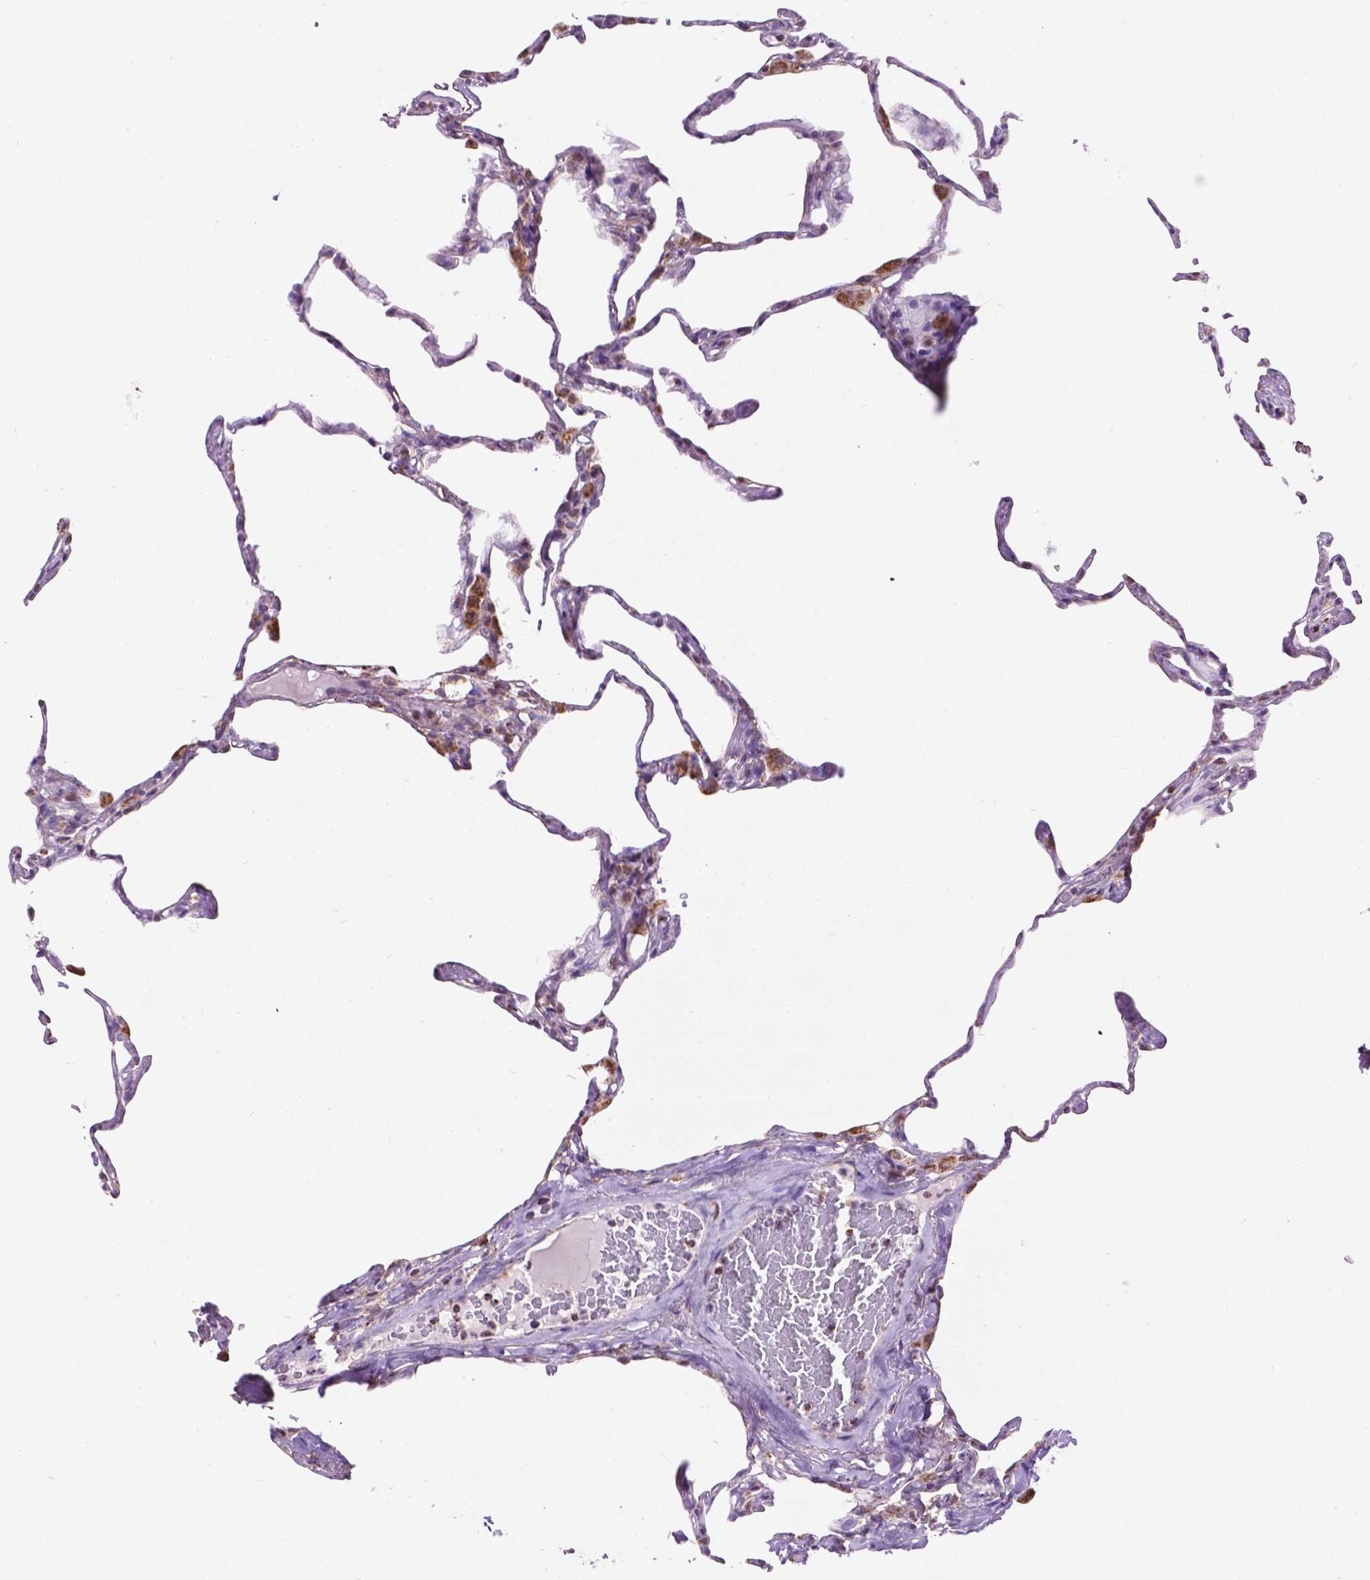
{"staining": {"intensity": "weak", "quantity": "25%-75%", "location": "cytoplasmic/membranous"}, "tissue": "lung", "cell_type": "Alveolar cells", "image_type": "normal", "snomed": [{"axis": "morphology", "description": "Normal tissue, NOS"}, {"axis": "topography", "description": "Lung"}], "caption": "Immunohistochemical staining of benign lung exhibits weak cytoplasmic/membranous protein staining in approximately 25%-75% of alveolar cells.", "gene": "PYCR3", "patient": {"sex": "male", "age": 65}}